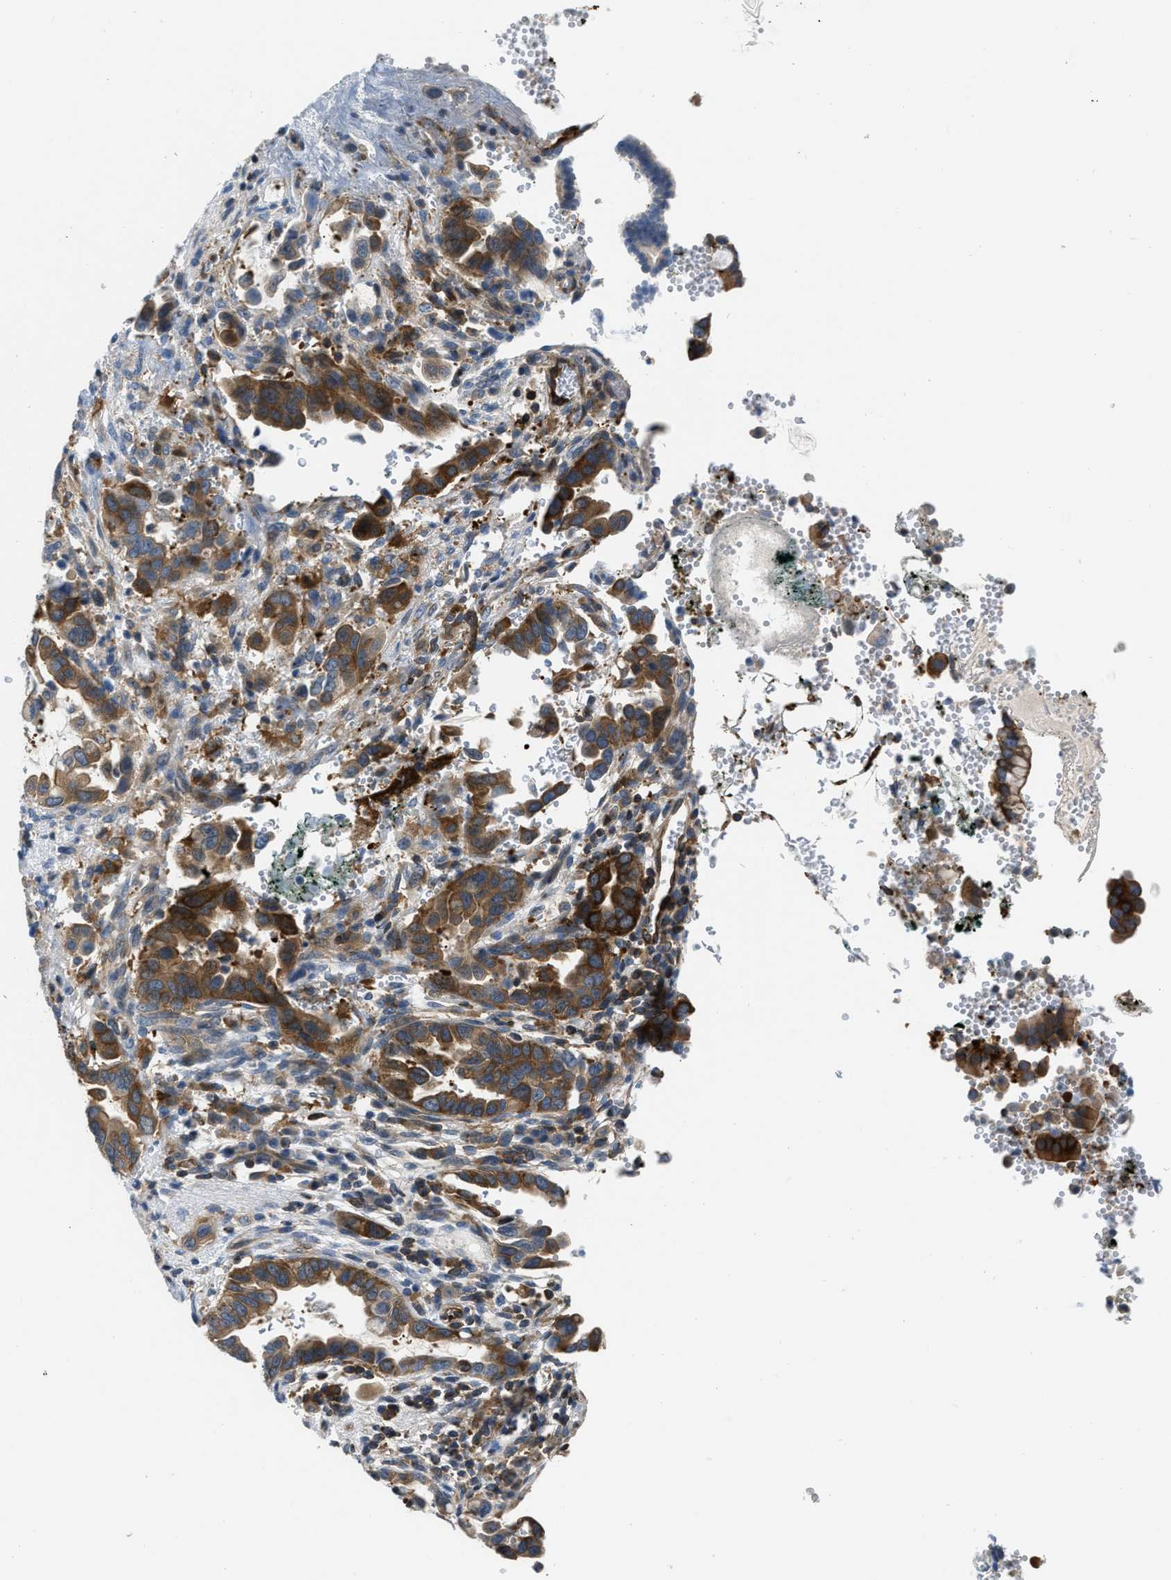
{"staining": {"intensity": "strong", "quantity": "25%-75%", "location": "cytoplasmic/membranous"}, "tissue": "pancreatic cancer", "cell_type": "Tumor cells", "image_type": "cancer", "snomed": [{"axis": "morphology", "description": "Adenocarcinoma, NOS"}, {"axis": "topography", "description": "Pancreas"}], "caption": "The image shows staining of adenocarcinoma (pancreatic), revealing strong cytoplasmic/membranous protein staining (brown color) within tumor cells.", "gene": "PFKP", "patient": {"sex": "female", "age": 70}}